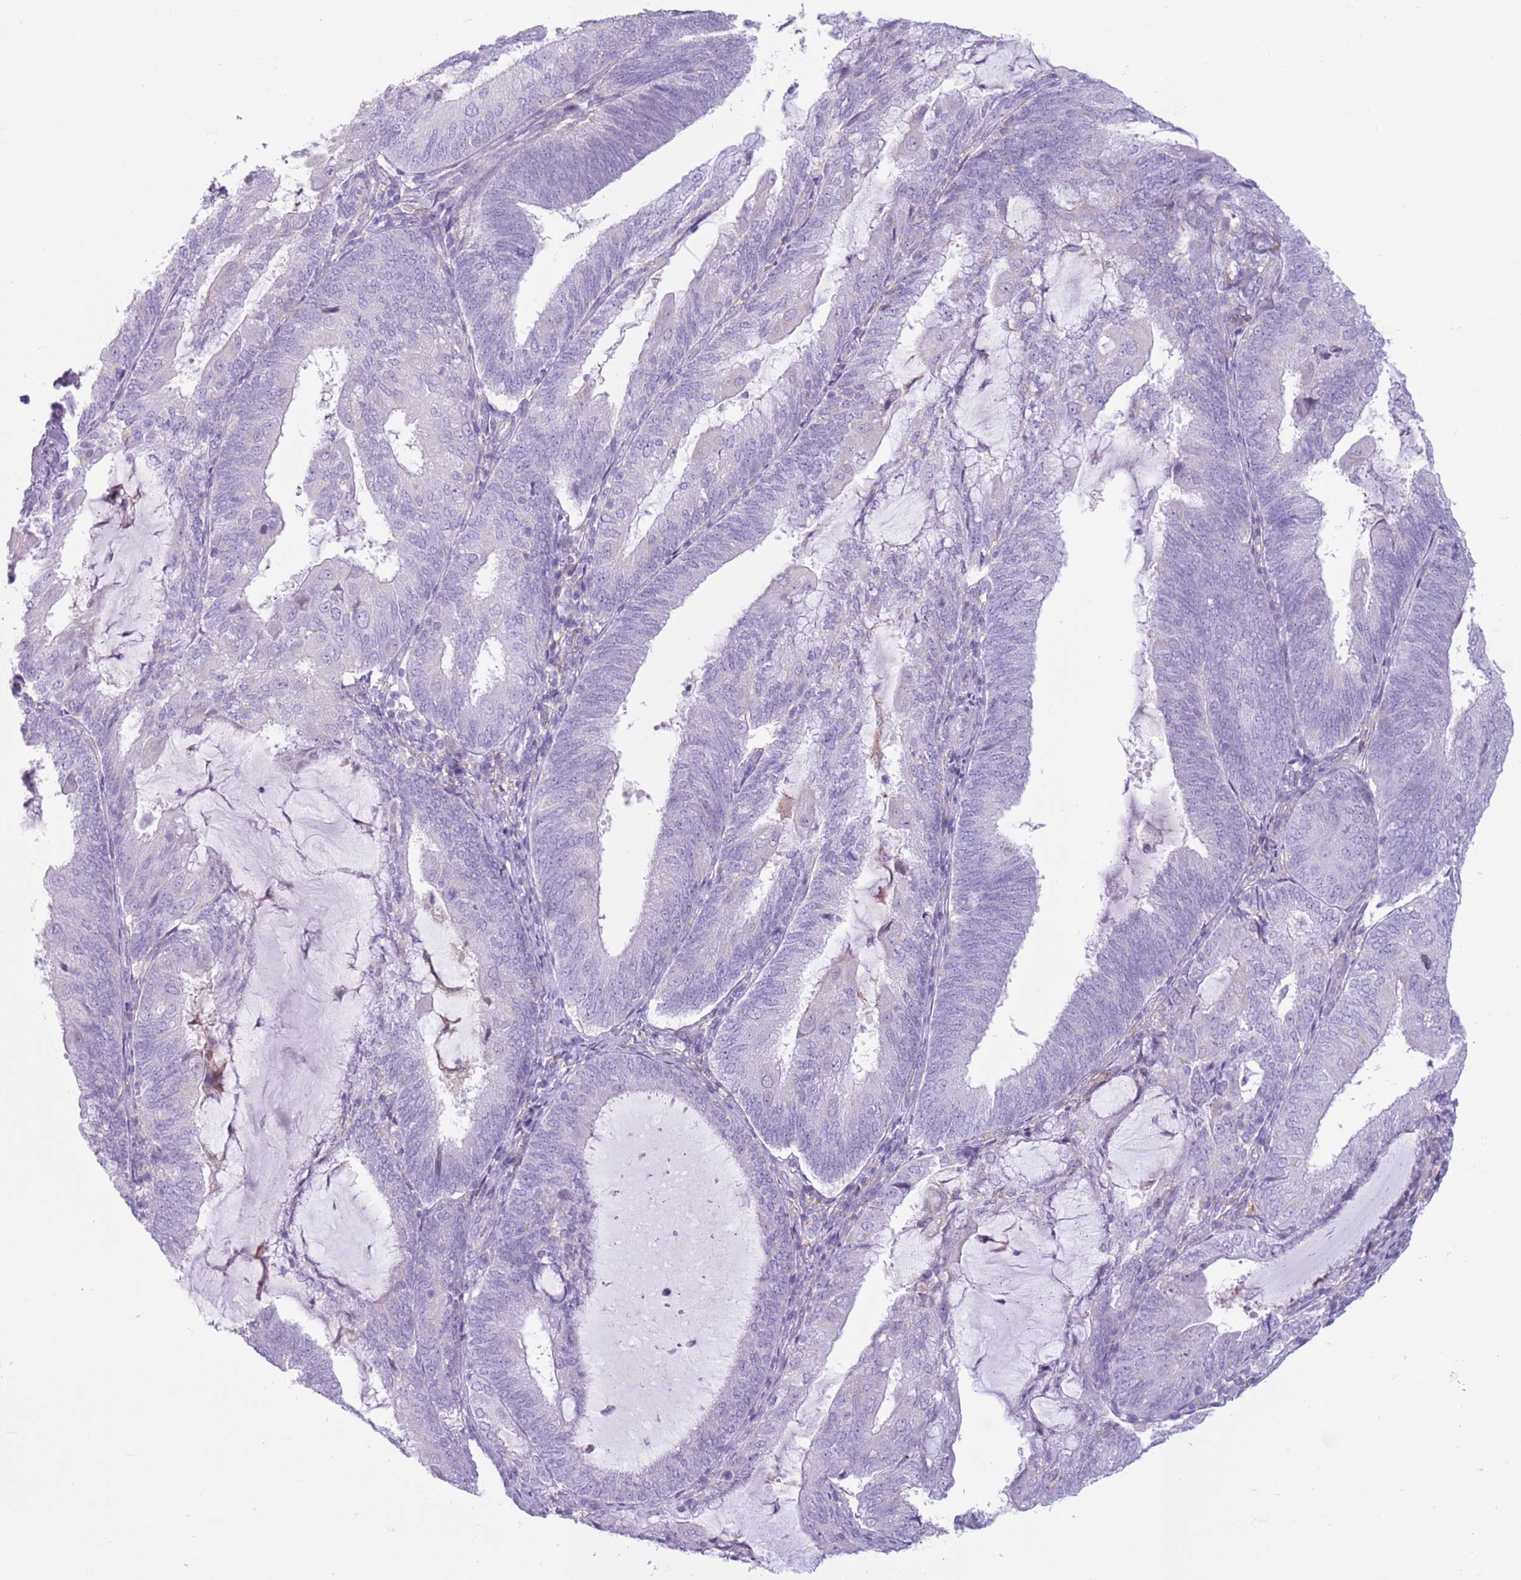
{"staining": {"intensity": "negative", "quantity": "none", "location": "none"}, "tissue": "endometrial cancer", "cell_type": "Tumor cells", "image_type": "cancer", "snomed": [{"axis": "morphology", "description": "Adenocarcinoma, NOS"}, {"axis": "topography", "description": "Endometrium"}], "caption": "This is an immunohistochemistry (IHC) histopathology image of endometrial cancer. There is no staining in tumor cells.", "gene": "SNX6", "patient": {"sex": "female", "age": 81}}